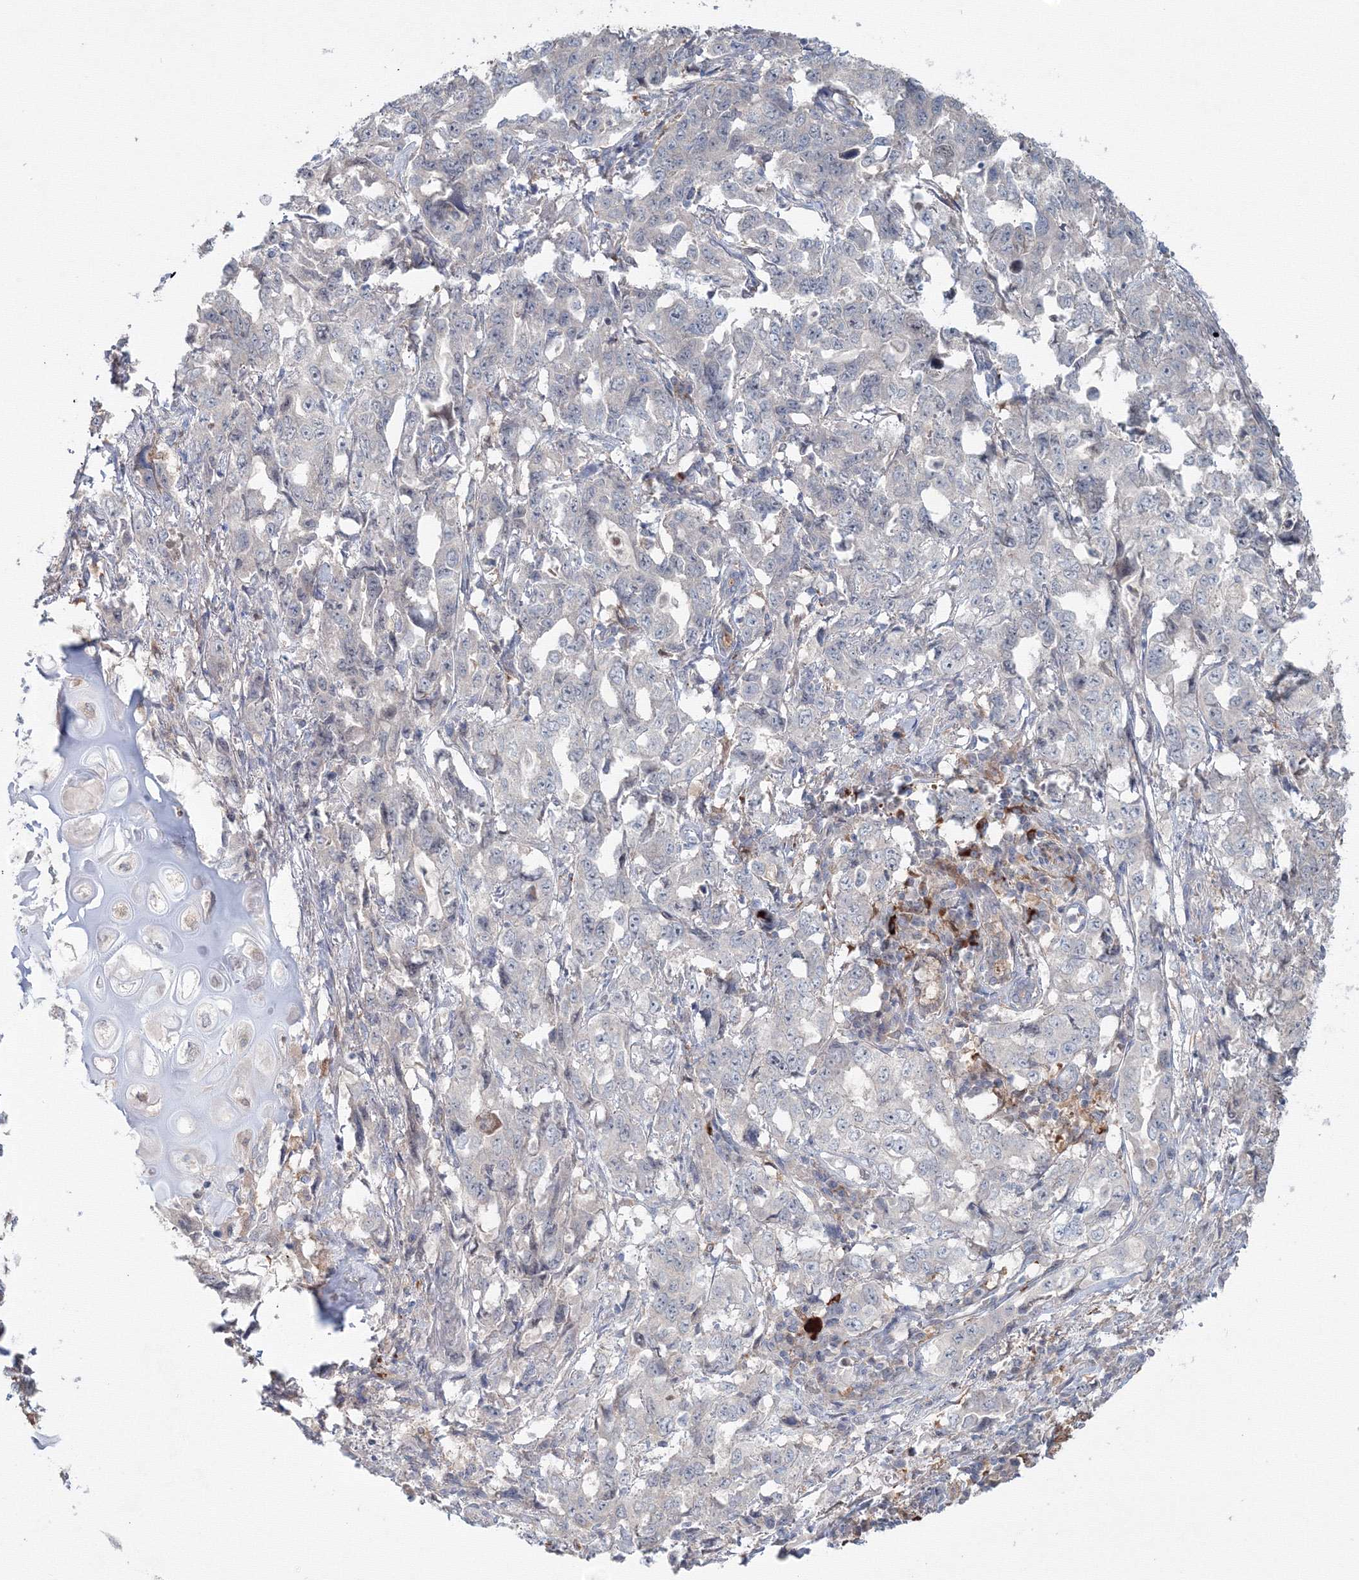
{"staining": {"intensity": "negative", "quantity": "none", "location": "none"}, "tissue": "lung cancer", "cell_type": "Tumor cells", "image_type": "cancer", "snomed": [{"axis": "morphology", "description": "Adenocarcinoma, NOS"}, {"axis": "topography", "description": "Lung"}], "caption": "An image of human lung cancer (adenocarcinoma) is negative for staining in tumor cells.", "gene": "MKRN2", "patient": {"sex": "female", "age": 51}}